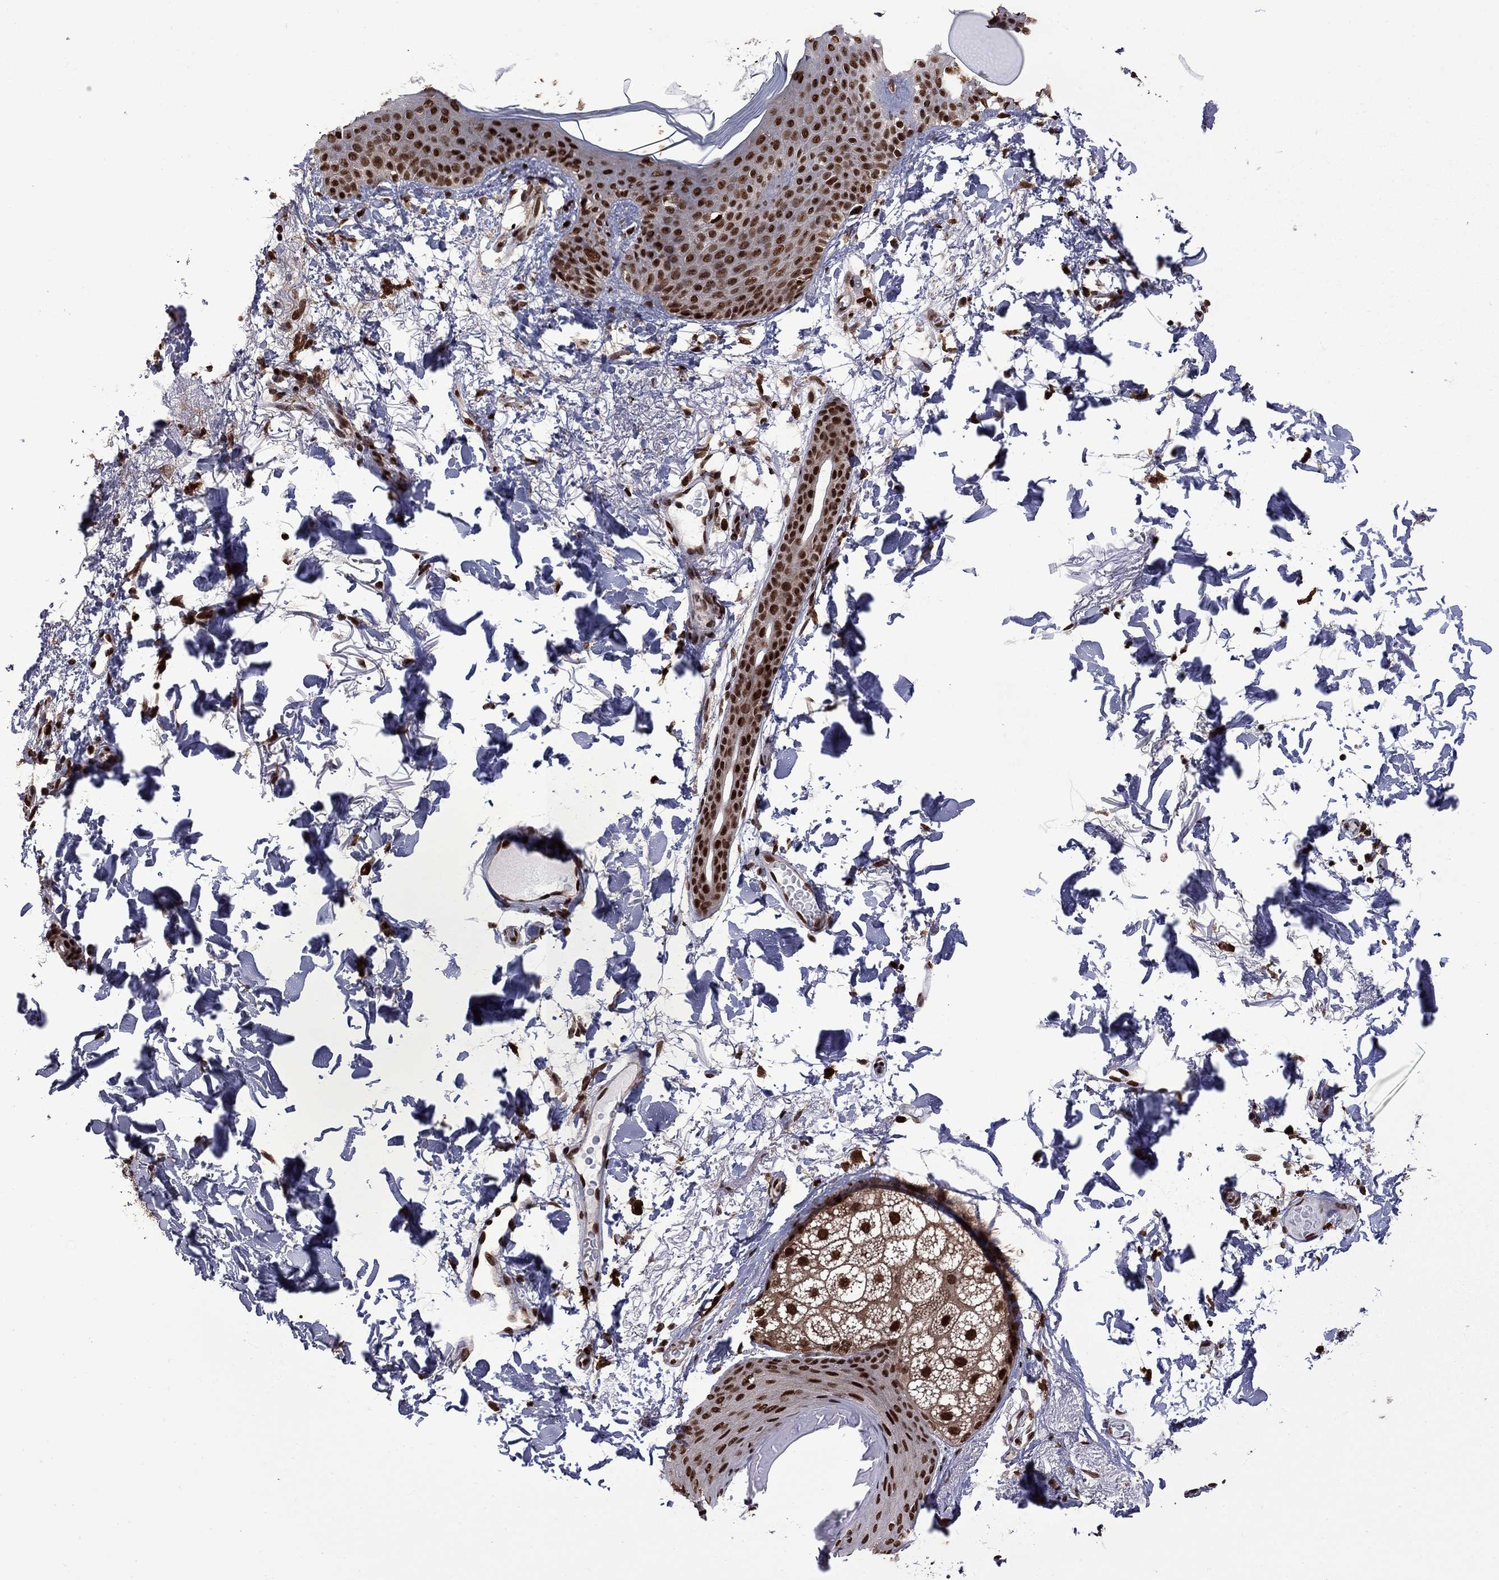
{"staining": {"intensity": "strong", "quantity": ">75%", "location": "nuclear"}, "tissue": "skin cancer", "cell_type": "Tumor cells", "image_type": "cancer", "snomed": [{"axis": "morphology", "description": "Normal tissue, NOS"}, {"axis": "morphology", "description": "Basal cell carcinoma"}, {"axis": "topography", "description": "Skin"}], "caption": "Brown immunohistochemical staining in human skin basal cell carcinoma shows strong nuclear positivity in approximately >75% of tumor cells.", "gene": "MED25", "patient": {"sex": "male", "age": 84}}